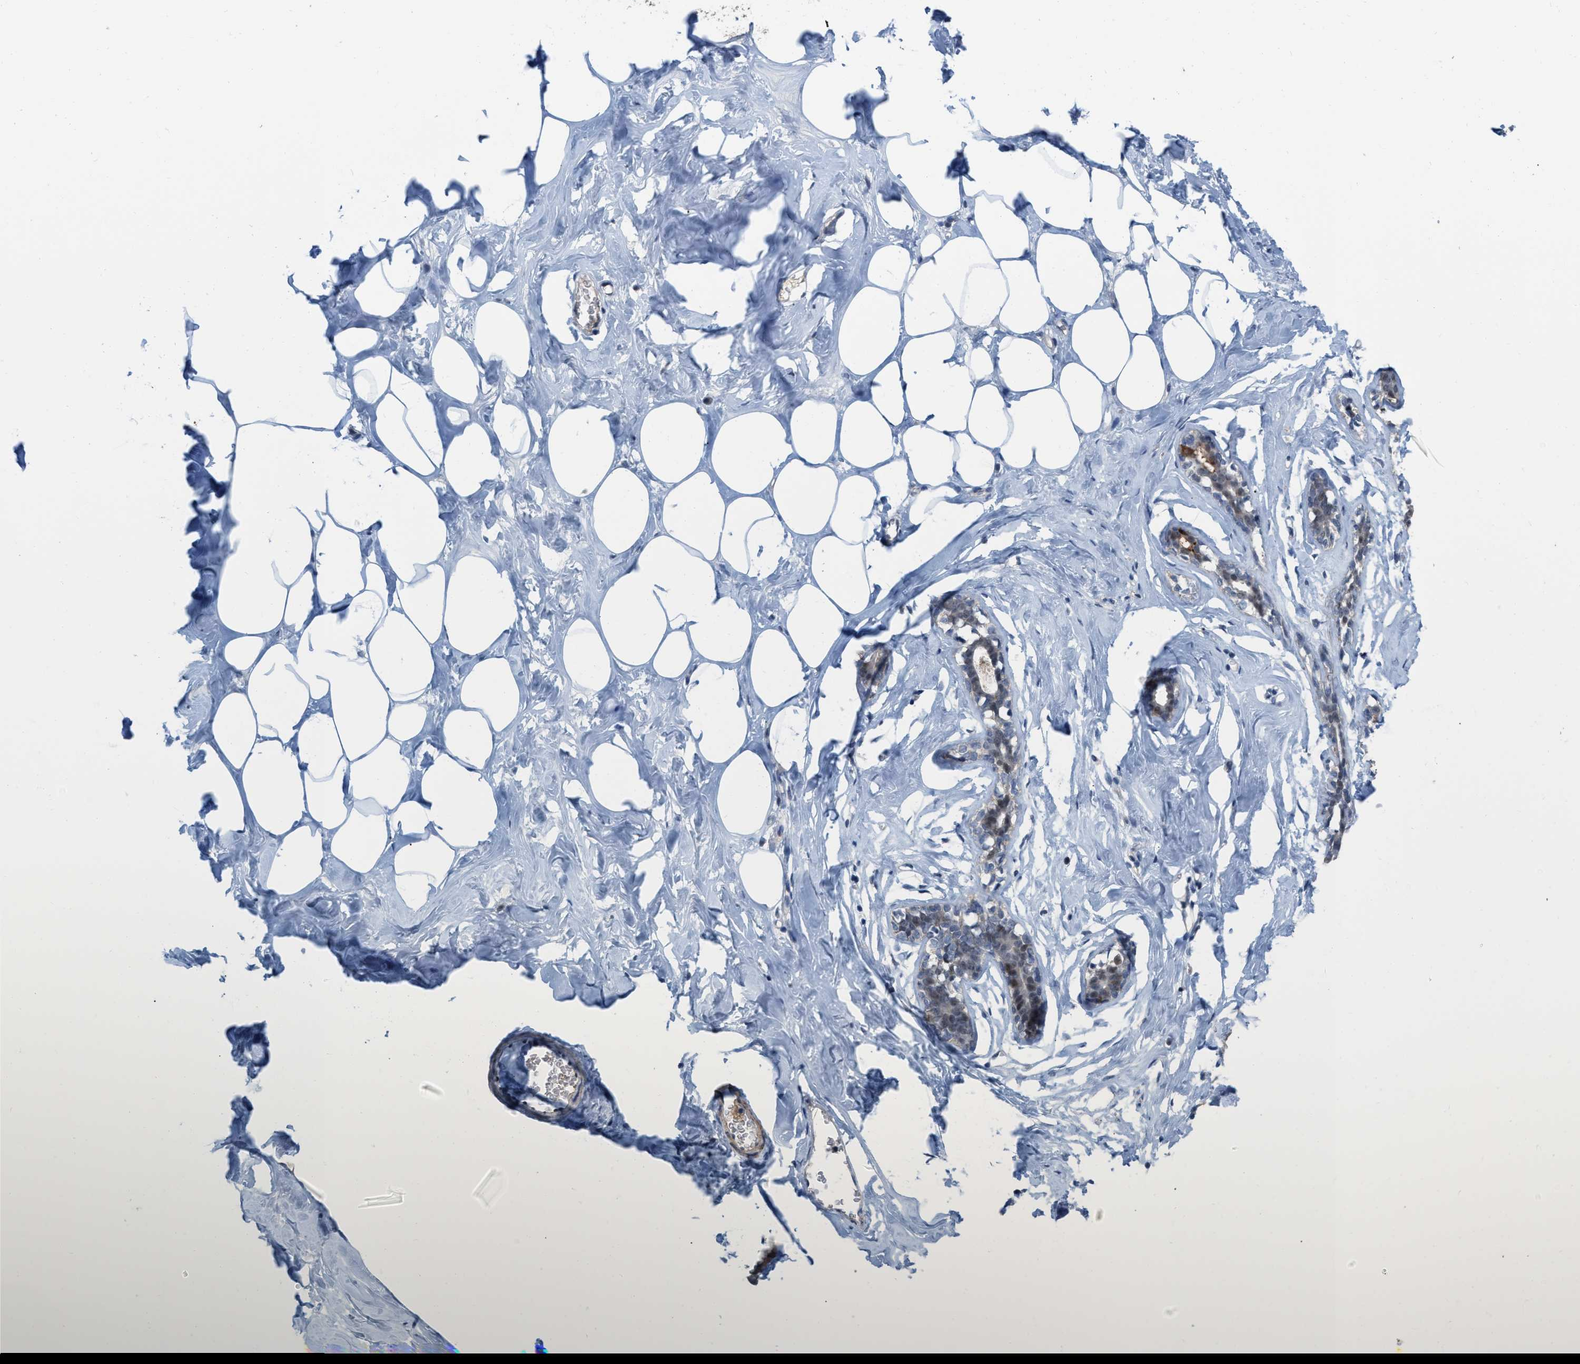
{"staining": {"intensity": "weak", "quantity": ">75%", "location": "cytoplasmic/membranous"}, "tissue": "adipose tissue", "cell_type": "Adipocytes", "image_type": "normal", "snomed": [{"axis": "morphology", "description": "Normal tissue, NOS"}, {"axis": "morphology", "description": "Fibrosis, NOS"}, {"axis": "topography", "description": "Breast"}, {"axis": "topography", "description": "Adipose tissue"}], "caption": "About >75% of adipocytes in benign human adipose tissue demonstrate weak cytoplasmic/membranous protein positivity as visualized by brown immunohistochemical staining.", "gene": "NAPEPLD", "patient": {"sex": "female", "age": 39}}